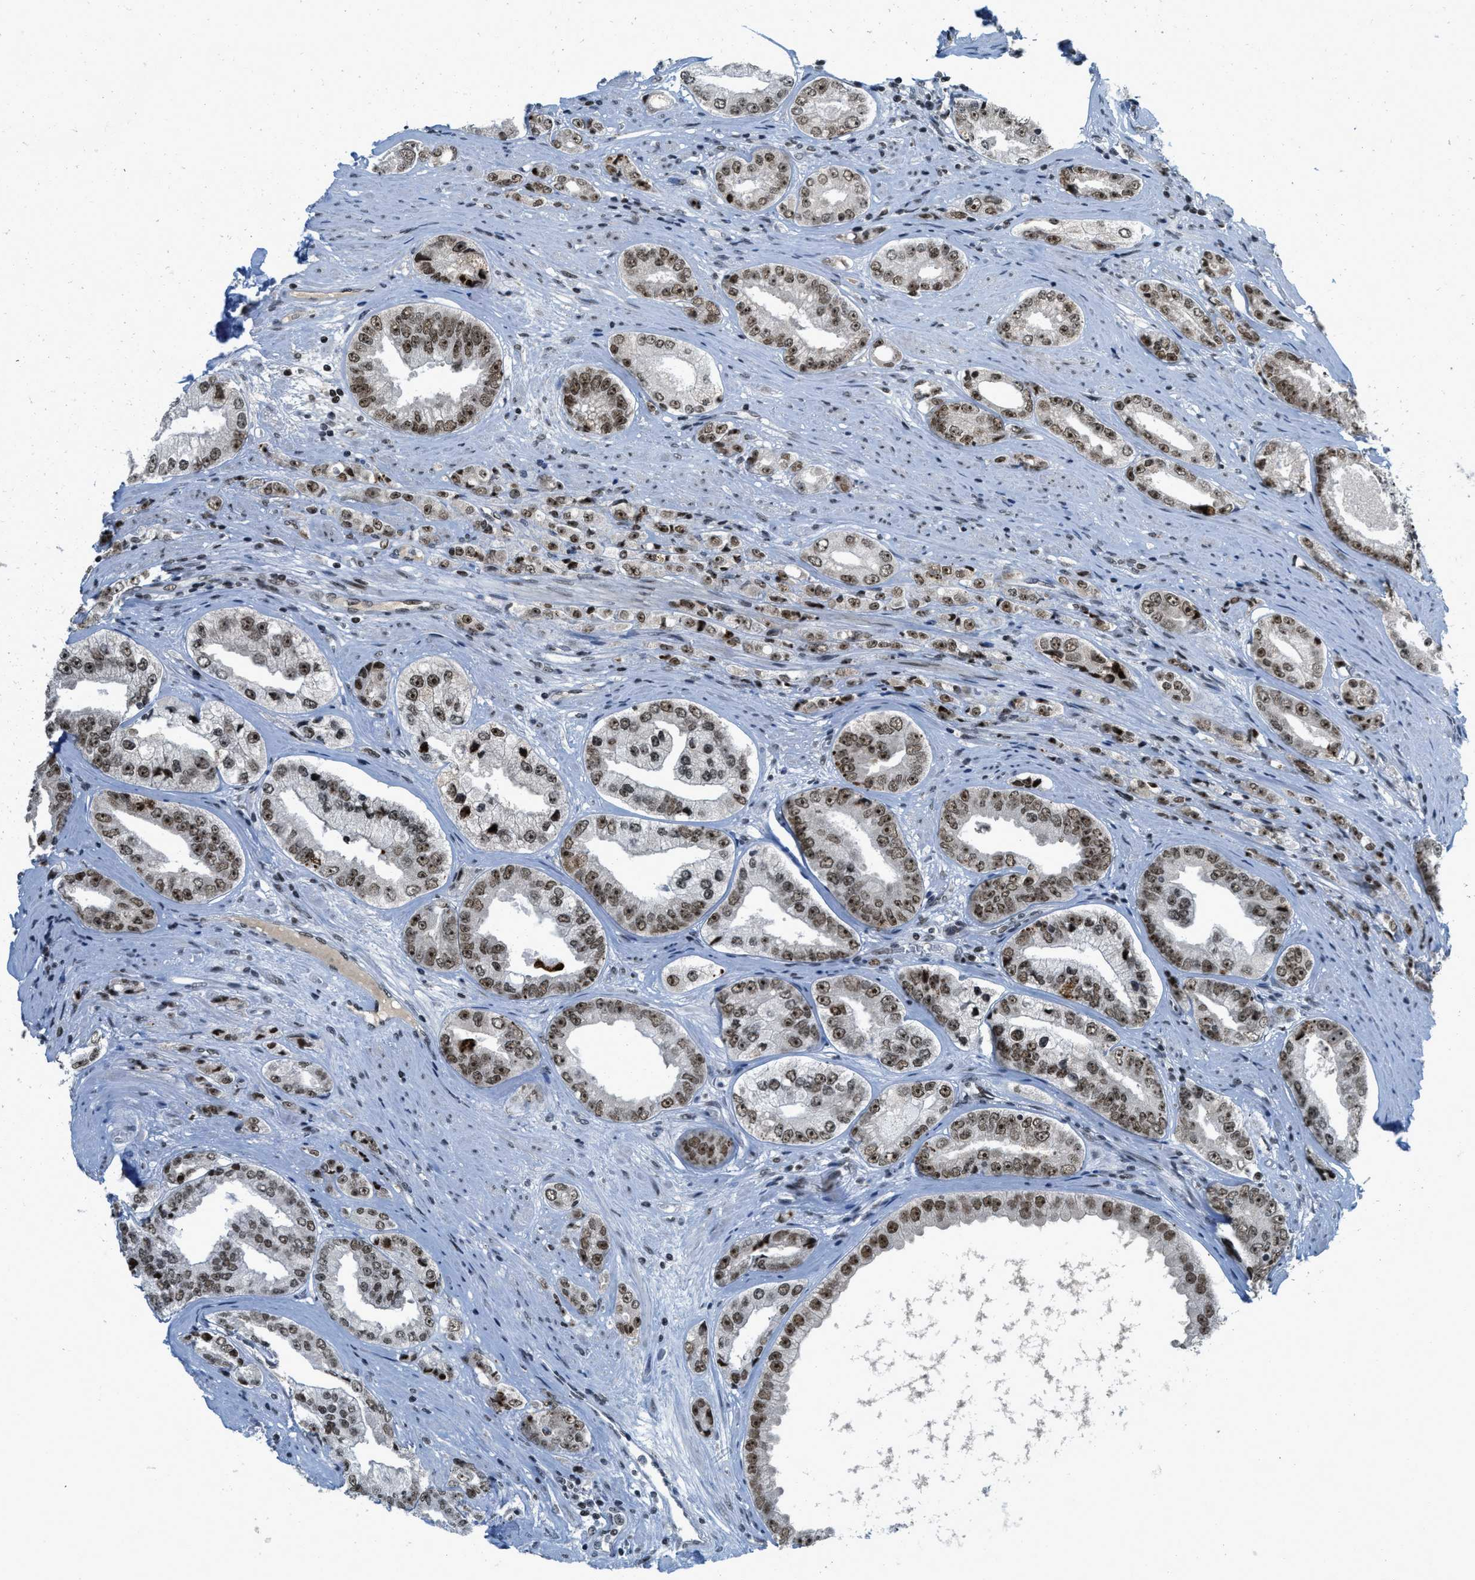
{"staining": {"intensity": "moderate", "quantity": ">75%", "location": "nuclear"}, "tissue": "prostate cancer", "cell_type": "Tumor cells", "image_type": "cancer", "snomed": [{"axis": "morphology", "description": "Adenocarcinoma, High grade"}, {"axis": "topography", "description": "Prostate"}], "caption": "Immunohistochemistry (IHC) of high-grade adenocarcinoma (prostate) displays medium levels of moderate nuclear staining in approximately >75% of tumor cells.", "gene": "URB1", "patient": {"sex": "male", "age": 61}}